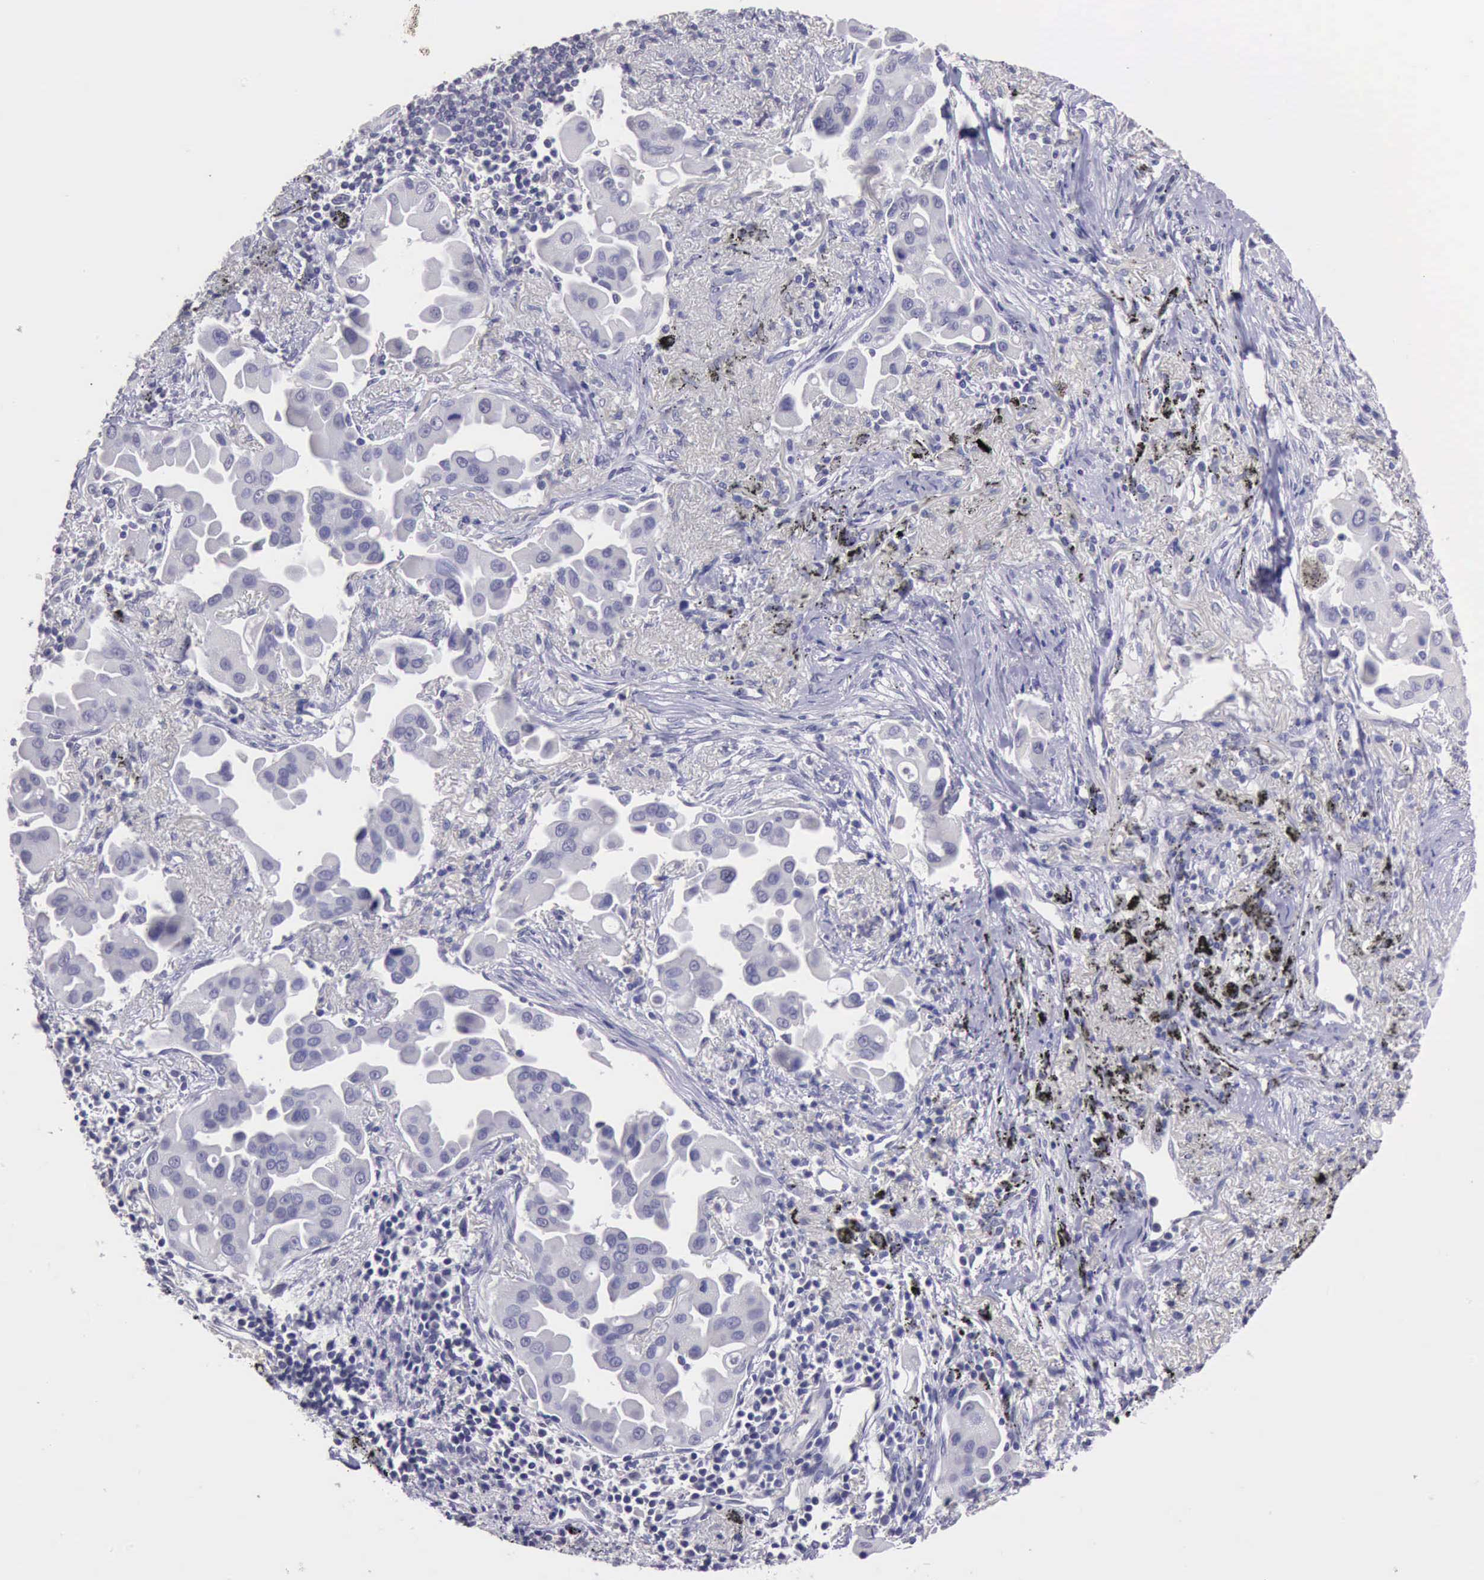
{"staining": {"intensity": "negative", "quantity": "none", "location": "none"}, "tissue": "lung cancer", "cell_type": "Tumor cells", "image_type": "cancer", "snomed": [{"axis": "morphology", "description": "Adenocarcinoma, NOS"}, {"axis": "topography", "description": "Lung"}], "caption": "Immunohistochemical staining of adenocarcinoma (lung) demonstrates no significant positivity in tumor cells.", "gene": "KCND1", "patient": {"sex": "male", "age": 68}}